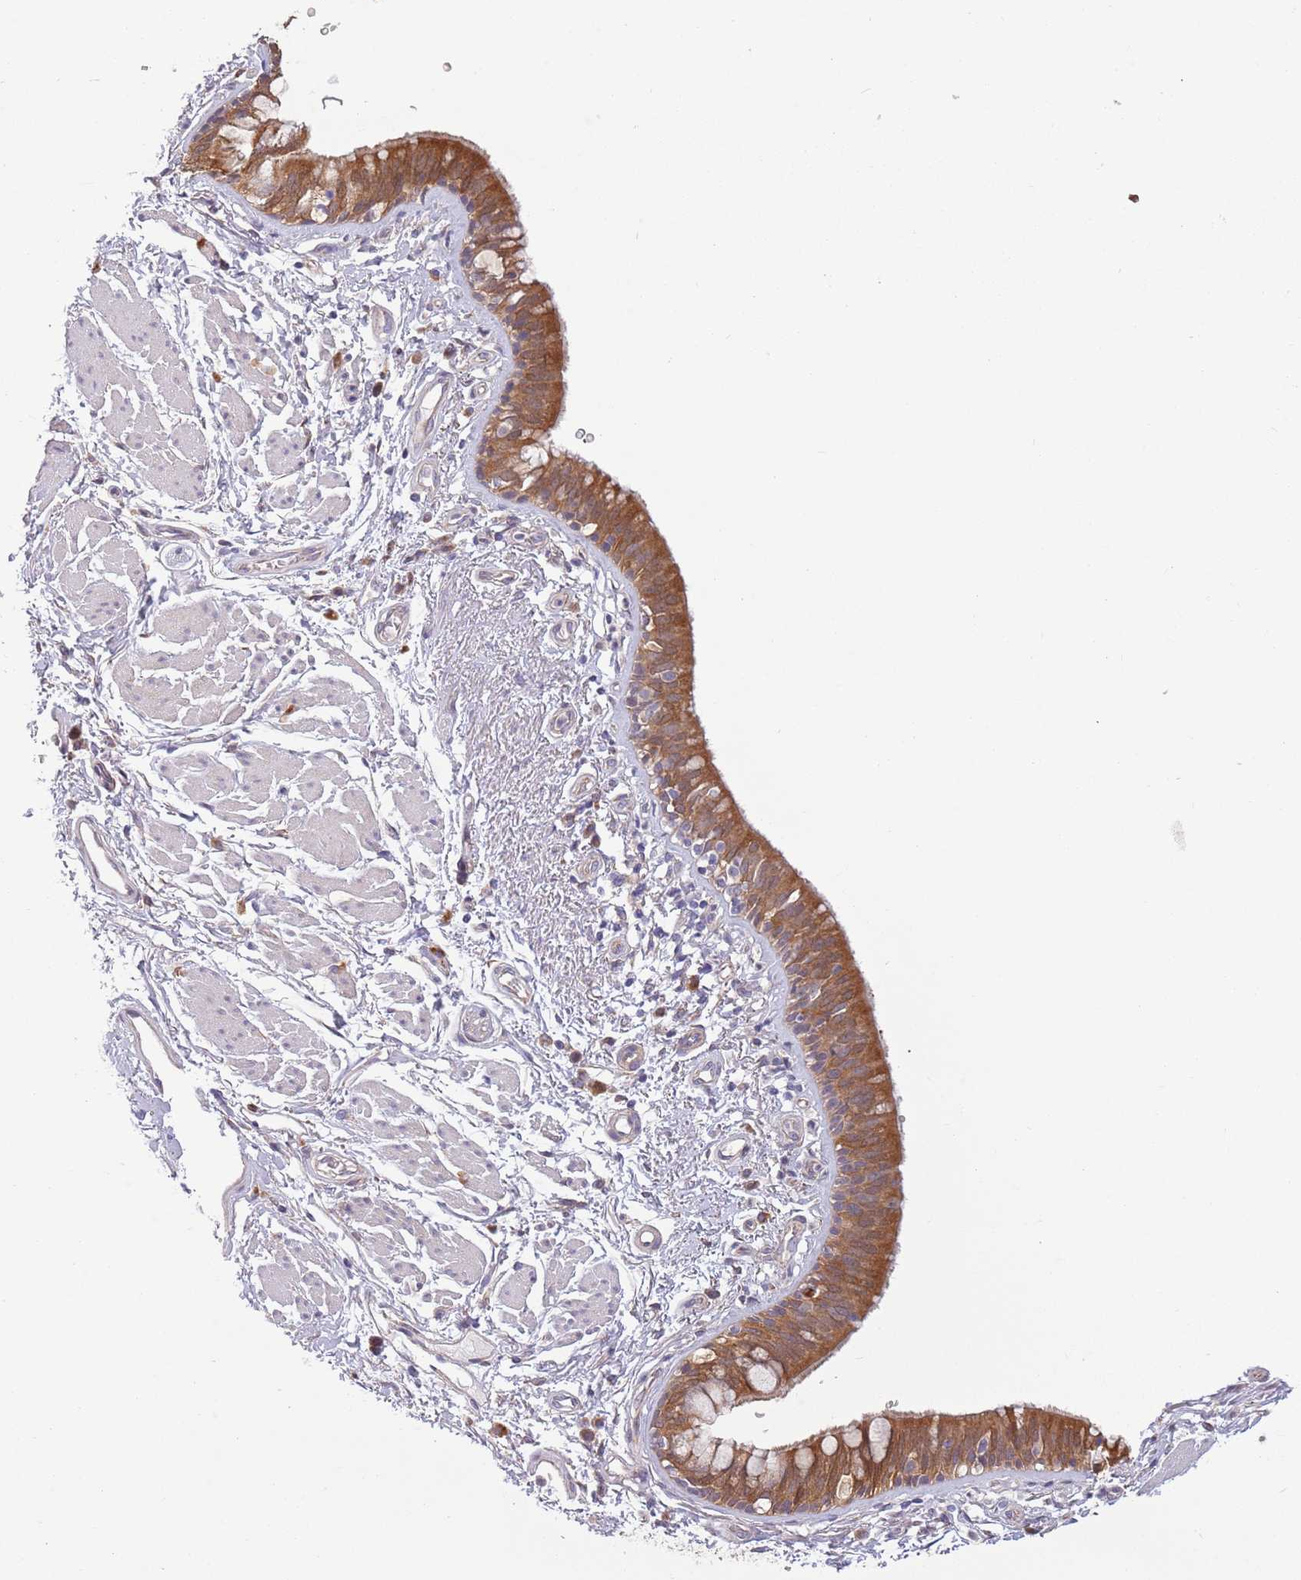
{"staining": {"intensity": "moderate", "quantity": ">75%", "location": "cytoplasmic/membranous"}, "tissue": "bronchus", "cell_type": "Respiratory epithelial cells", "image_type": "normal", "snomed": [{"axis": "morphology", "description": "Normal tissue, NOS"}, {"axis": "morphology", "description": "Neoplasm, uncertain whether benign or malignant"}, {"axis": "topography", "description": "Bronchus"}, {"axis": "topography", "description": "Lung"}], "caption": "Immunohistochemistry (IHC) image of benign human bronchus stained for a protein (brown), which demonstrates medium levels of moderate cytoplasmic/membranous positivity in about >75% of respiratory epithelial cells.", "gene": "COQ5", "patient": {"sex": "male", "age": 55}}